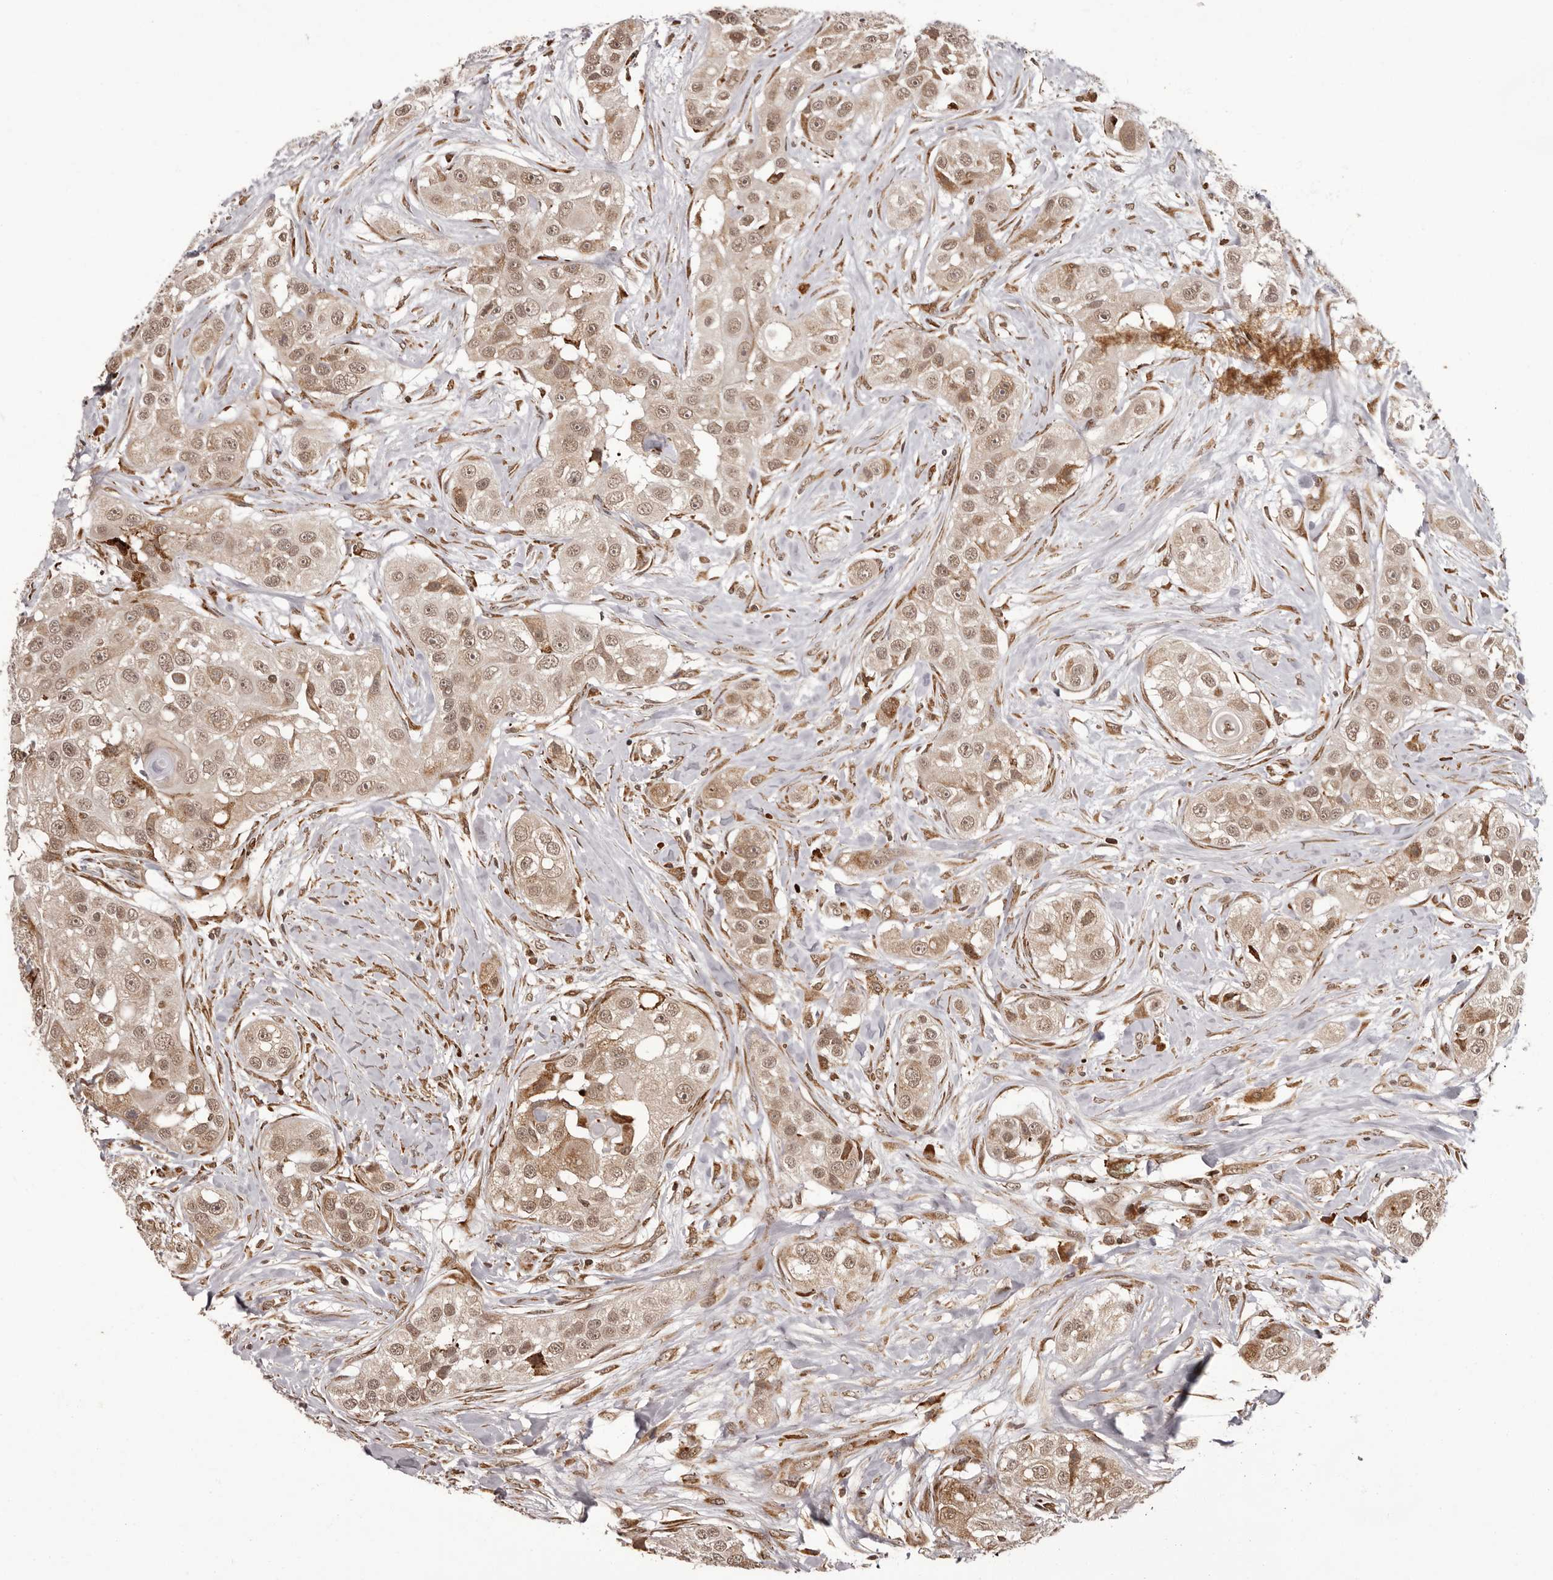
{"staining": {"intensity": "weak", "quantity": ">75%", "location": "nuclear"}, "tissue": "head and neck cancer", "cell_type": "Tumor cells", "image_type": "cancer", "snomed": [{"axis": "morphology", "description": "Normal tissue, NOS"}, {"axis": "morphology", "description": "Squamous cell carcinoma, NOS"}, {"axis": "topography", "description": "Skeletal muscle"}, {"axis": "topography", "description": "Head-Neck"}], "caption": "Head and neck squamous cell carcinoma stained with IHC displays weak nuclear positivity in about >75% of tumor cells. (brown staining indicates protein expression, while blue staining denotes nuclei).", "gene": "IL32", "patient": {"sex": "male", "age": 51}}